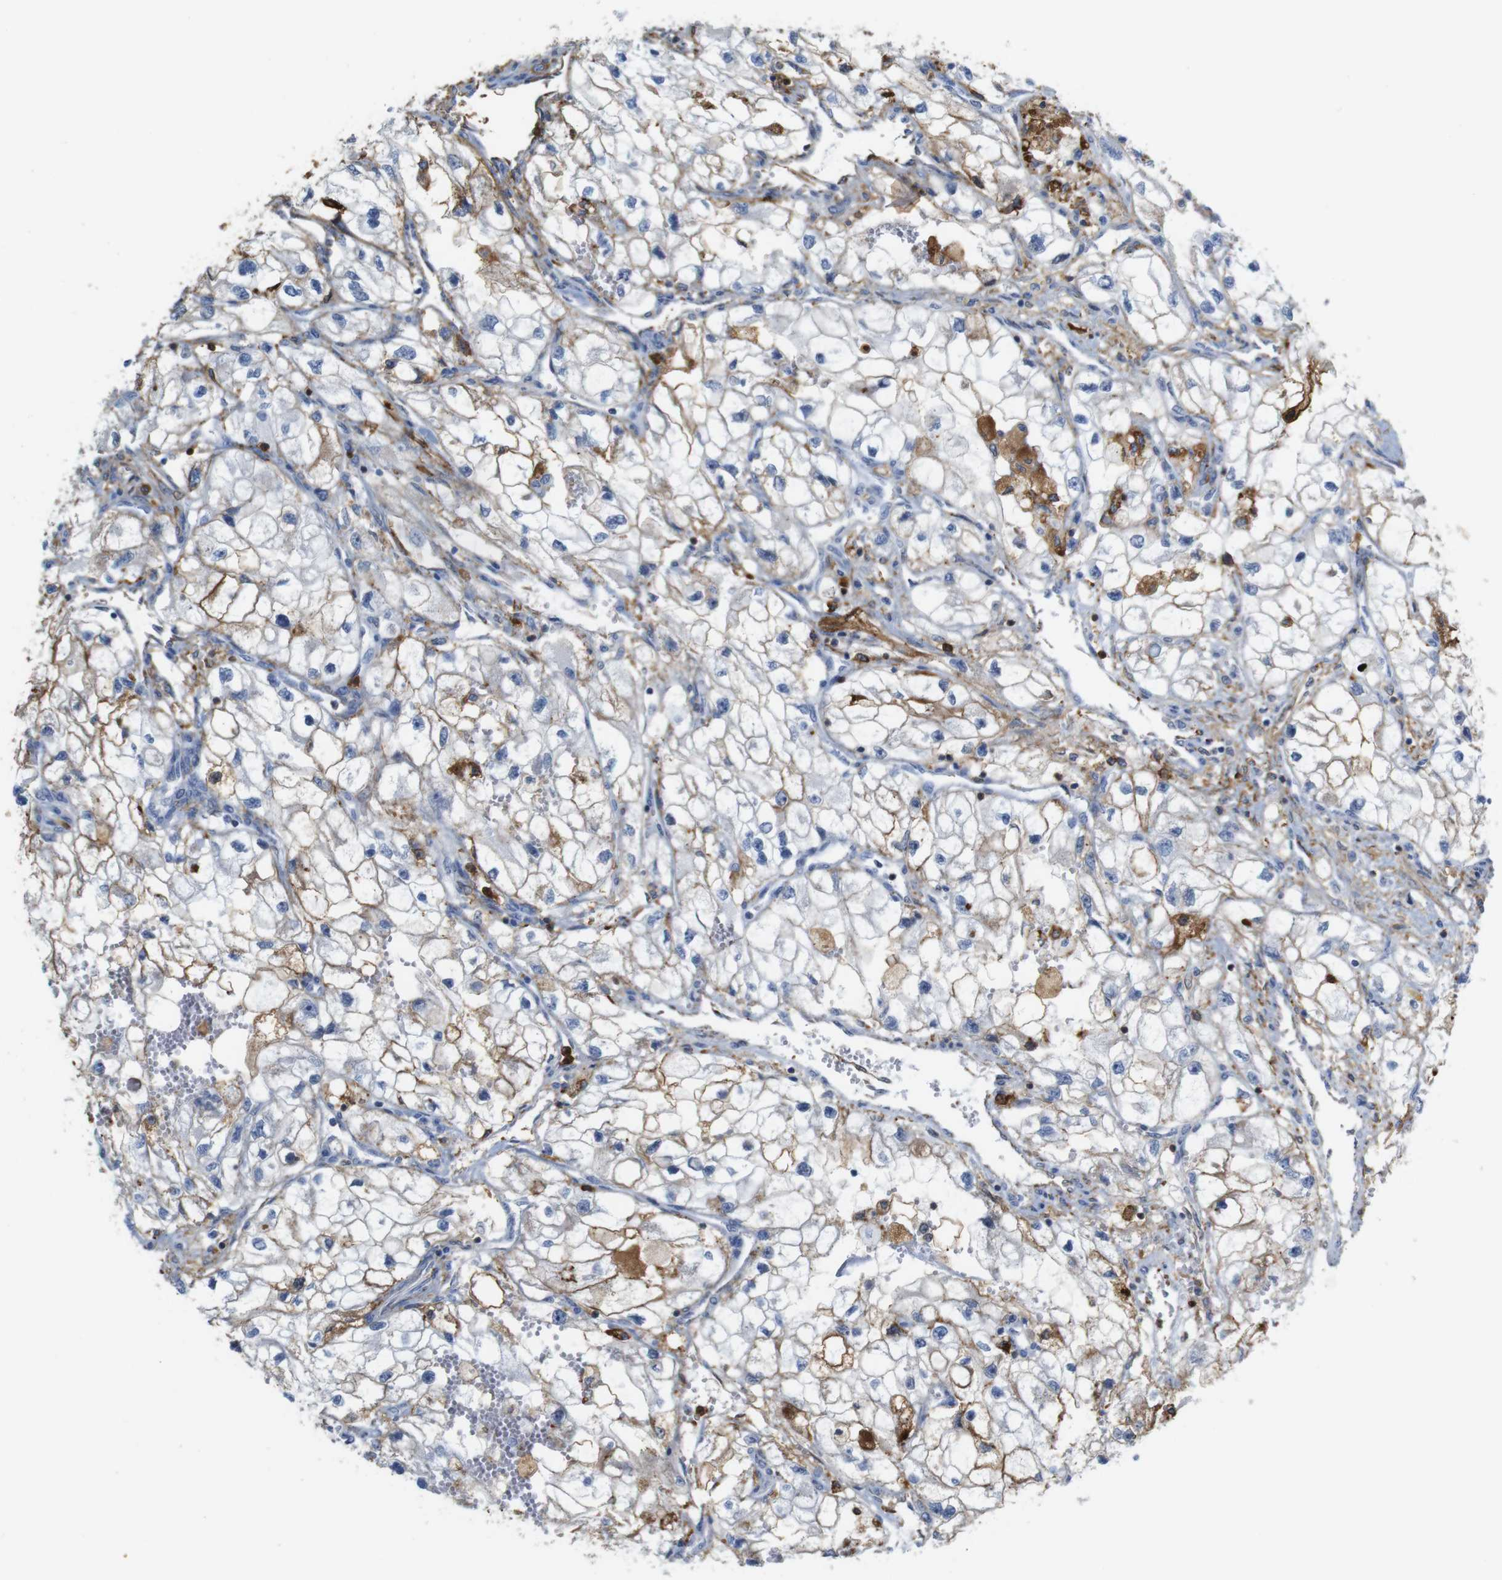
{"staining": {"intensity": "moderate", "quantity": "25%-75%", "location": "cytoplasmic/membranous"}, "tissue": "renal cancer", "cell_type": "Tumor cells", "image_type": "cancer", "snomed": [{"axis": "morphology", "description": "Adenocarcinoma, NOS"}, {"axis": "topography", "description": "Kidney"}], "caption": "This is a micrograph of immunohistochemistry (IHC) staining of renal cancer (adenocarcinoma), which shows moderate expression in the cytoplasmic/membranous of tumor cells.", "gene": "ANXA1", "patient": {"sex": "female", "age": 70}}